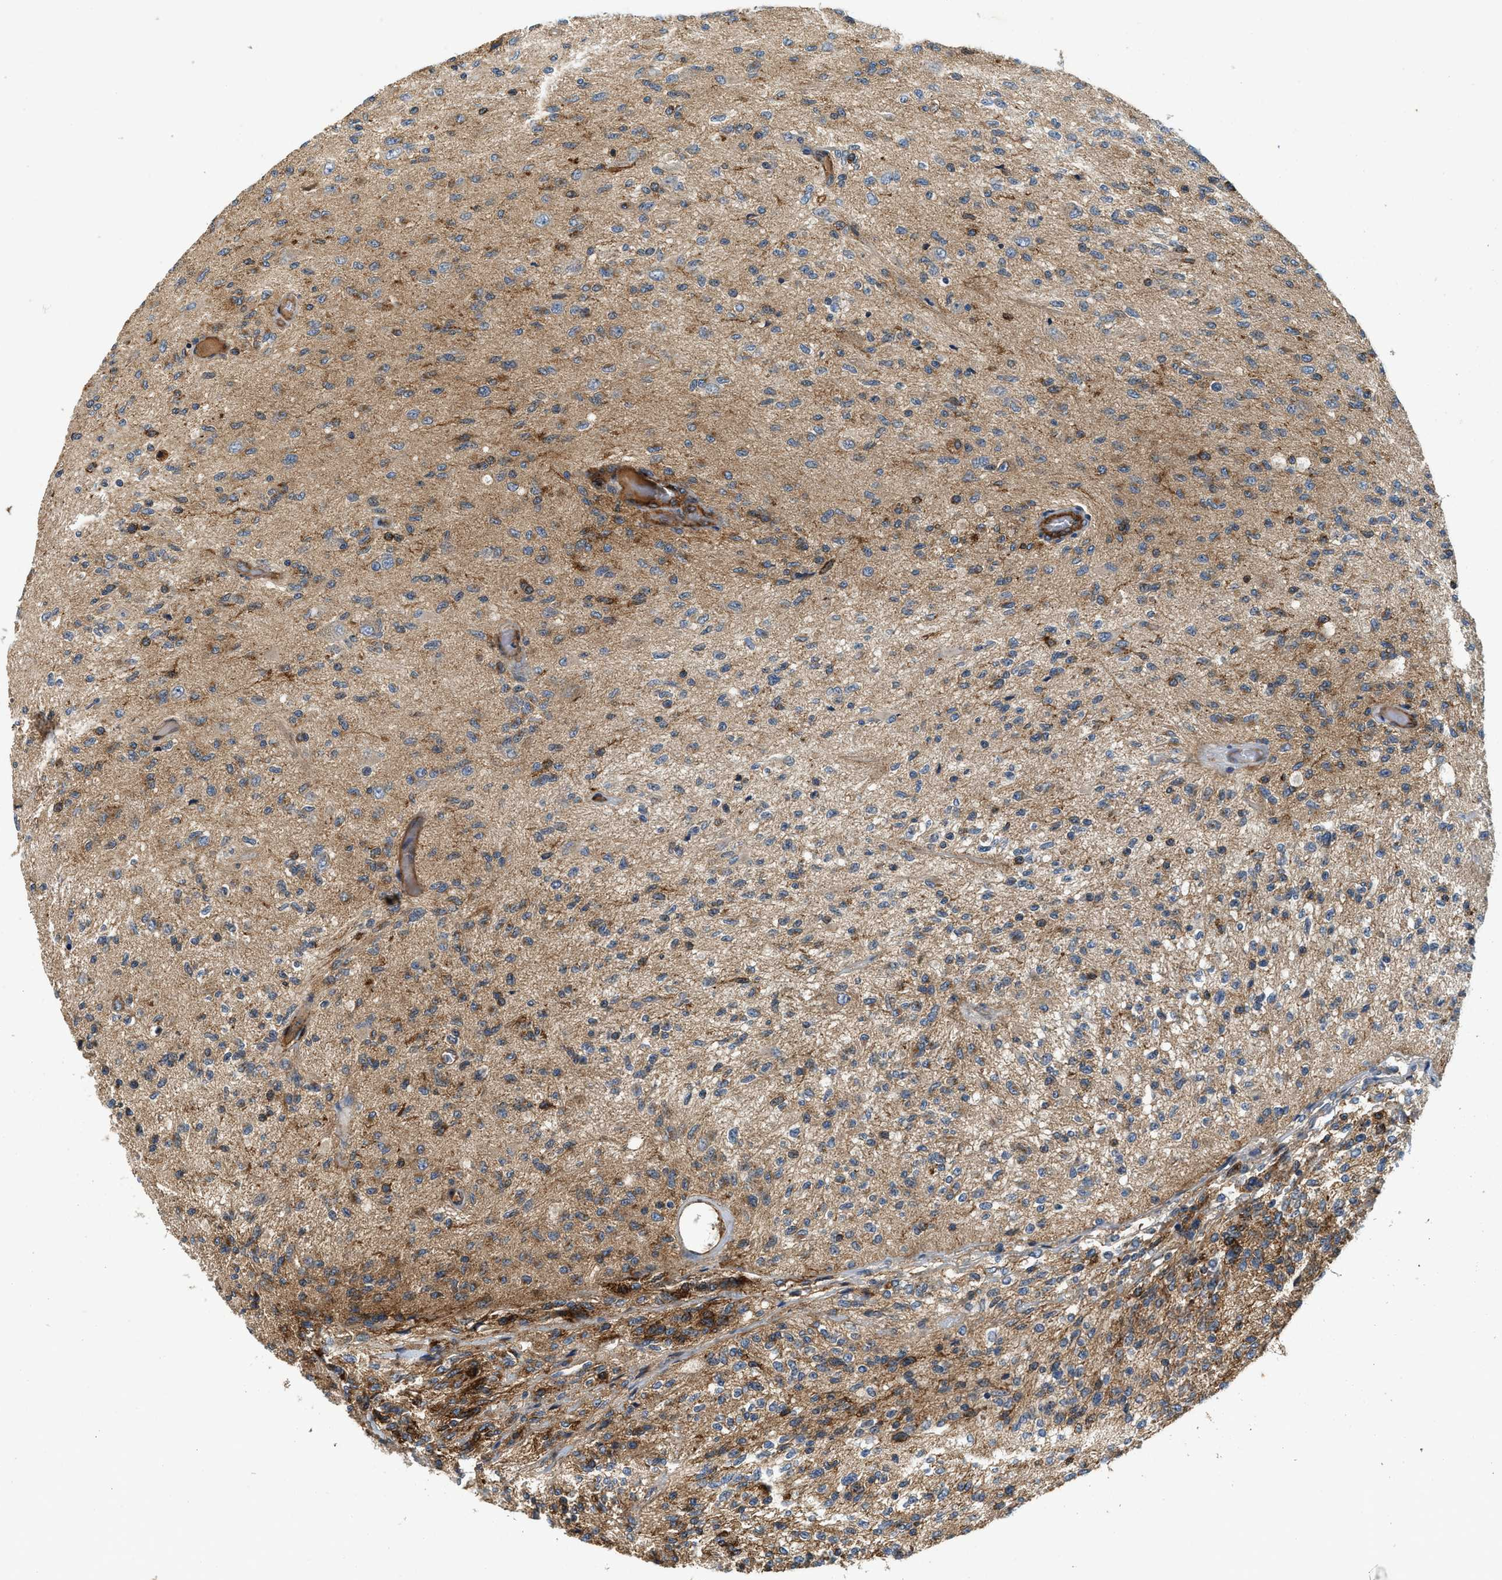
{"staining": {"intensity": "moderate", "quantity": "25%-75%", "location": "cytoplasmic/membranous"}, "tissue": "glioma", "cell_type": "Tumor cells", "image_type": "cancer", "snomed": [{"axis": "morphology", "description": "Normal tissue, NOS"}, {"axis": "morphology", "description": "Glioma, malignant, High grade"}, {"axis": "topography", "description": "Cerebral cortex"}], "caption": "Immunohistochemistry photomicrograph of neoplastic tissue: malignant glioma (high-grade) stained using IHC reveals medium levels of moderate protein expression localized specifically in the cytoplasmic/membranous of tumor cells, appearing as a cytoplasmic/membranous brown color.", "gene": "HIP1", "patient": {"sex": "male", "age": 77}}